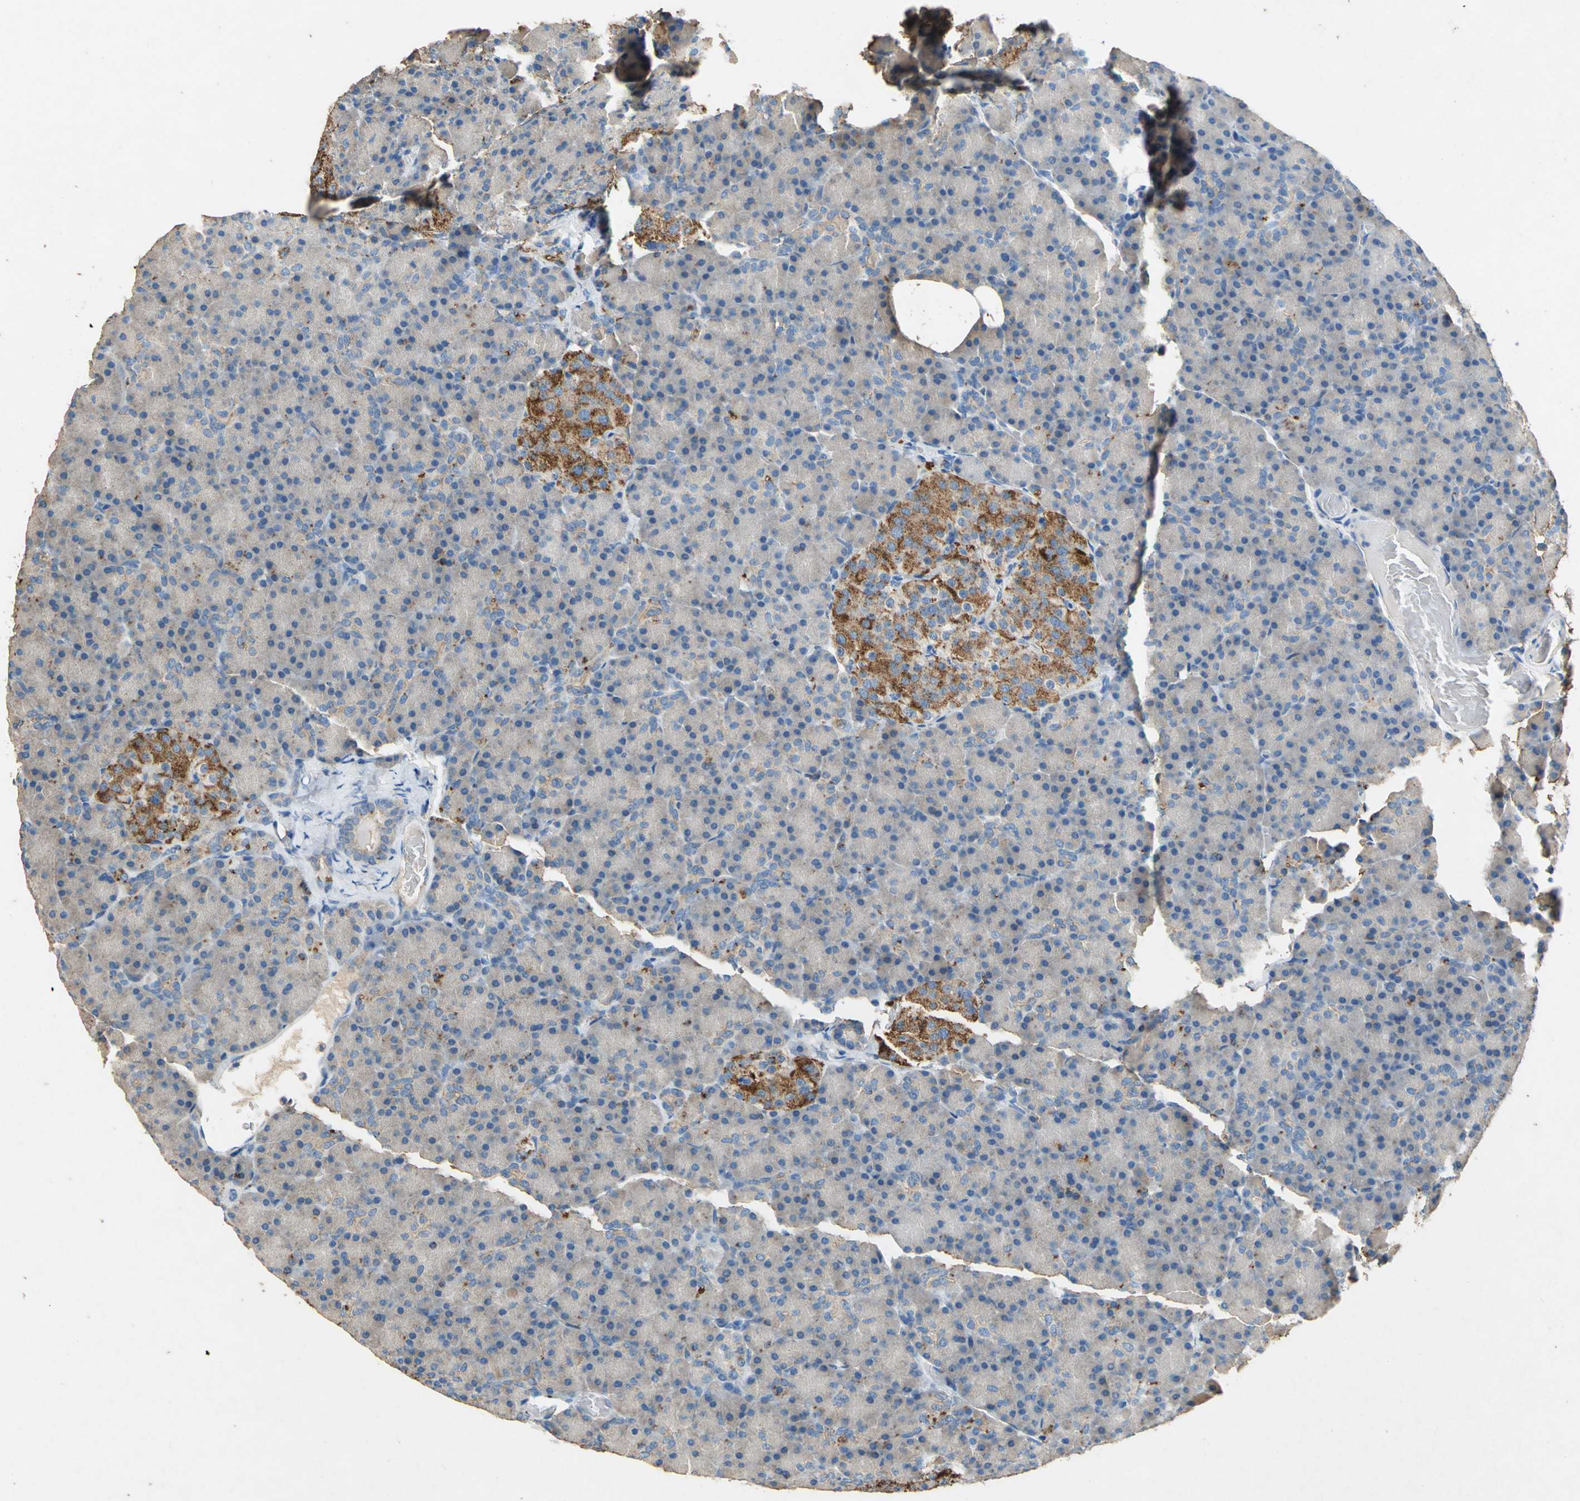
{"staining": {"intensity": "weak", "quantity": ">75%", "location": "cytoplasmic/membranous"}, "tissue": "pancreas", "cell_type": "Exocrine glandular cells", "image_type": "normal", "snomed": [{"axis": "morphology", "description": "Normal tissue, NOS"}, {"axis": "topography", "description": "Pancreas"}], "caption": "Weak cytoplasmic/membranous expression for a protein is identified in approximately >75% of exocrine glandular cells of normal pancreas using IHC.", "gene": "ADAMTS5", "patient": {"sex": "female", "age": 43}}